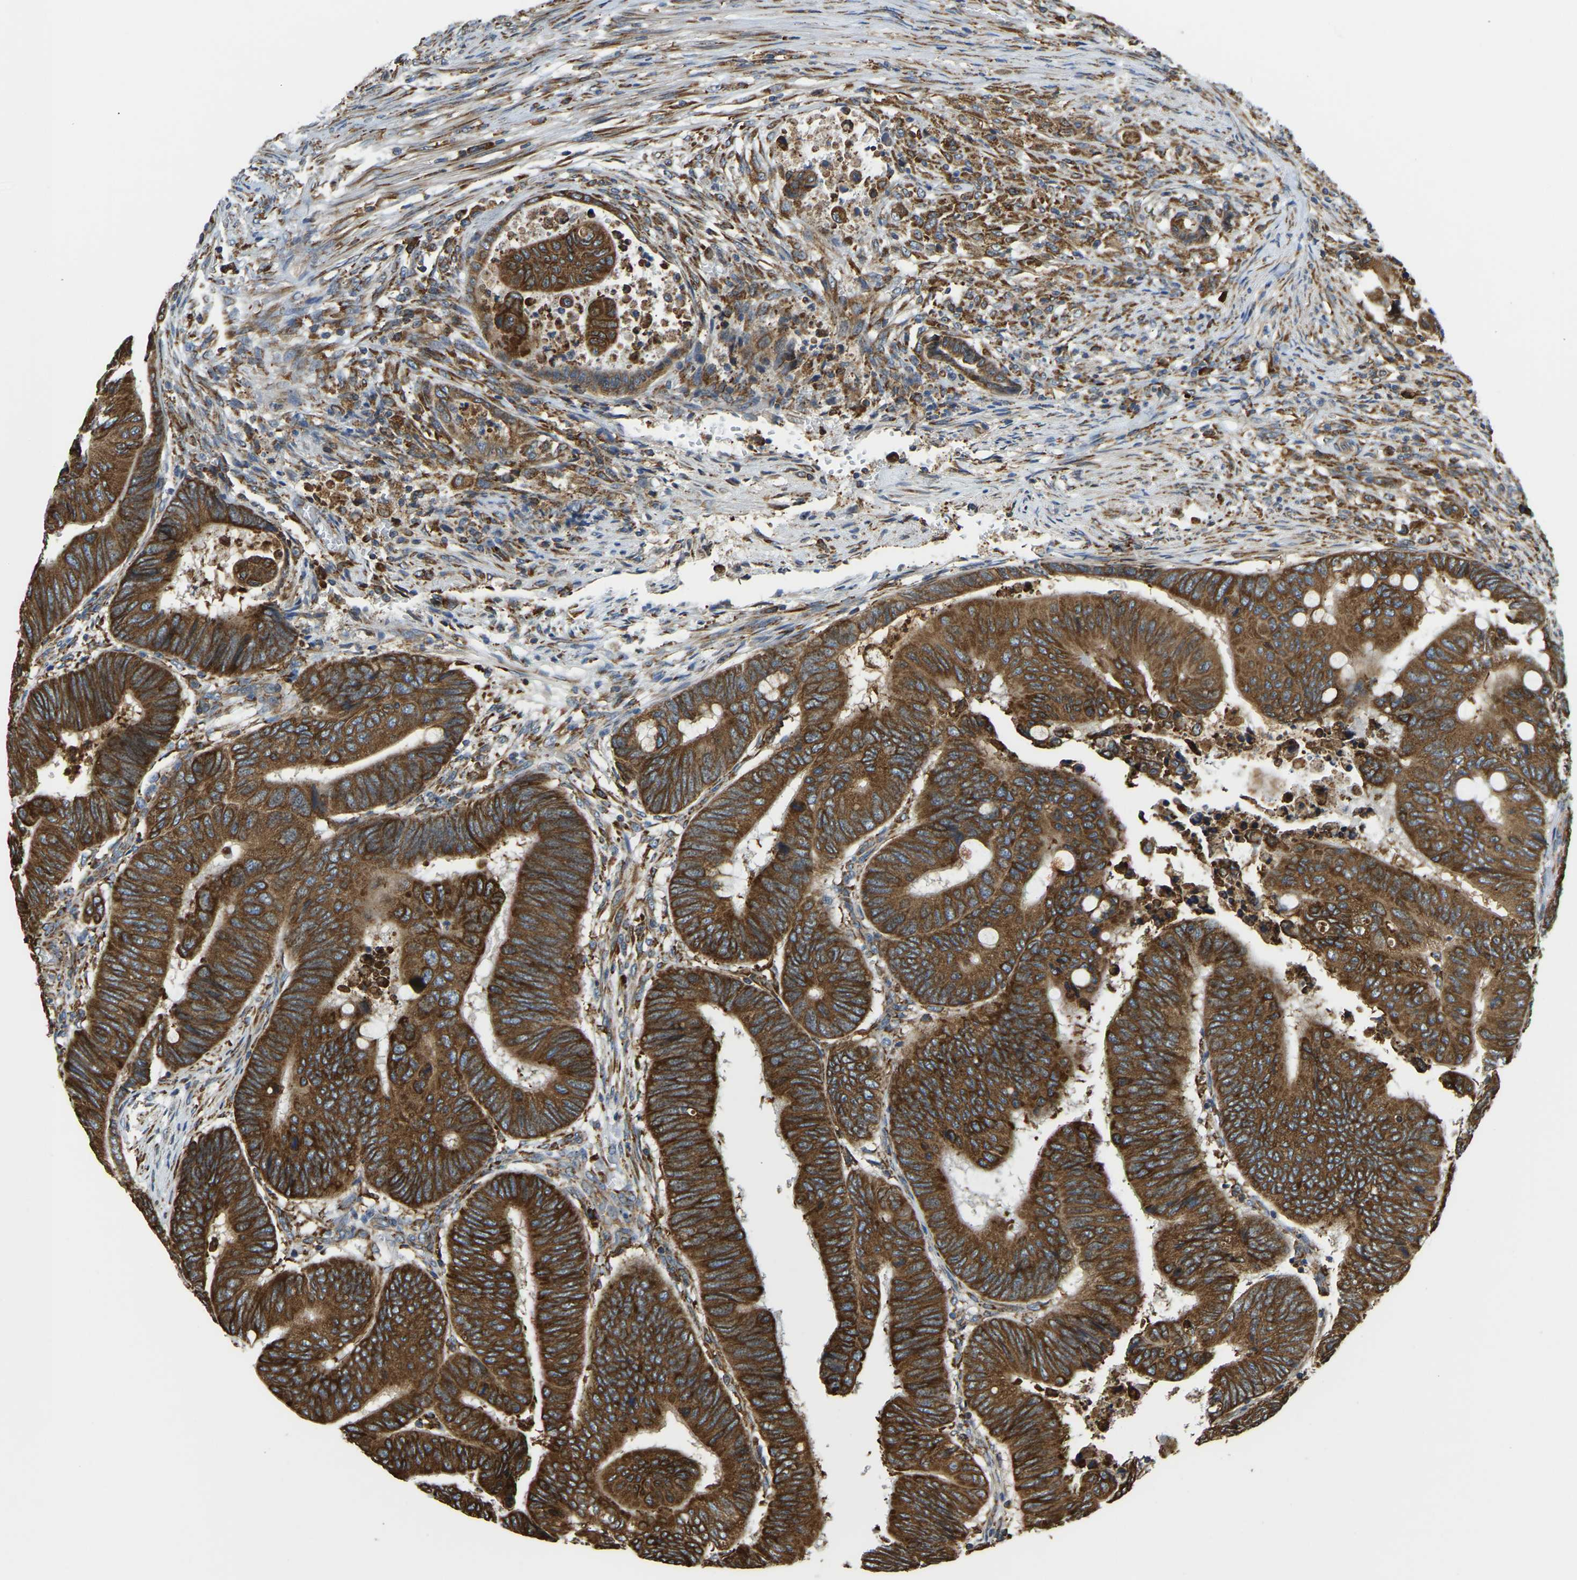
{"staining": {"intensity": "strong", "quantity": ">75%", "location": "cytoplasmic/membranous"}, "tissue": "colorectal cancer", "cell_type": "Tumor cells", "image_type": "cancer", "snomed": [{"axis": "morphology", "description": "Normal tissue, NOS"}, {"axis": "morphology", "description": "Adenocarcinoma, NOS"}, {"axis": "topography", "description": "Rectum"}, {"axis": "topography", "description": "Peripheral nerve tissue"}], "caption": "High-power microscopy captured an immunohistochemistry image of adenocarcinoma (colorectal), revealing strong cytoplasmic/membranous staining in approximately >75% of tumor cells. Using DAB (3,3'-diaminobenzidine) (brown) and hematoxylin (blue) stains, captured at high magnification using brightfield microscopy.", "gene": "RNF115", "patient": {"sex": "male", "age": 92}}